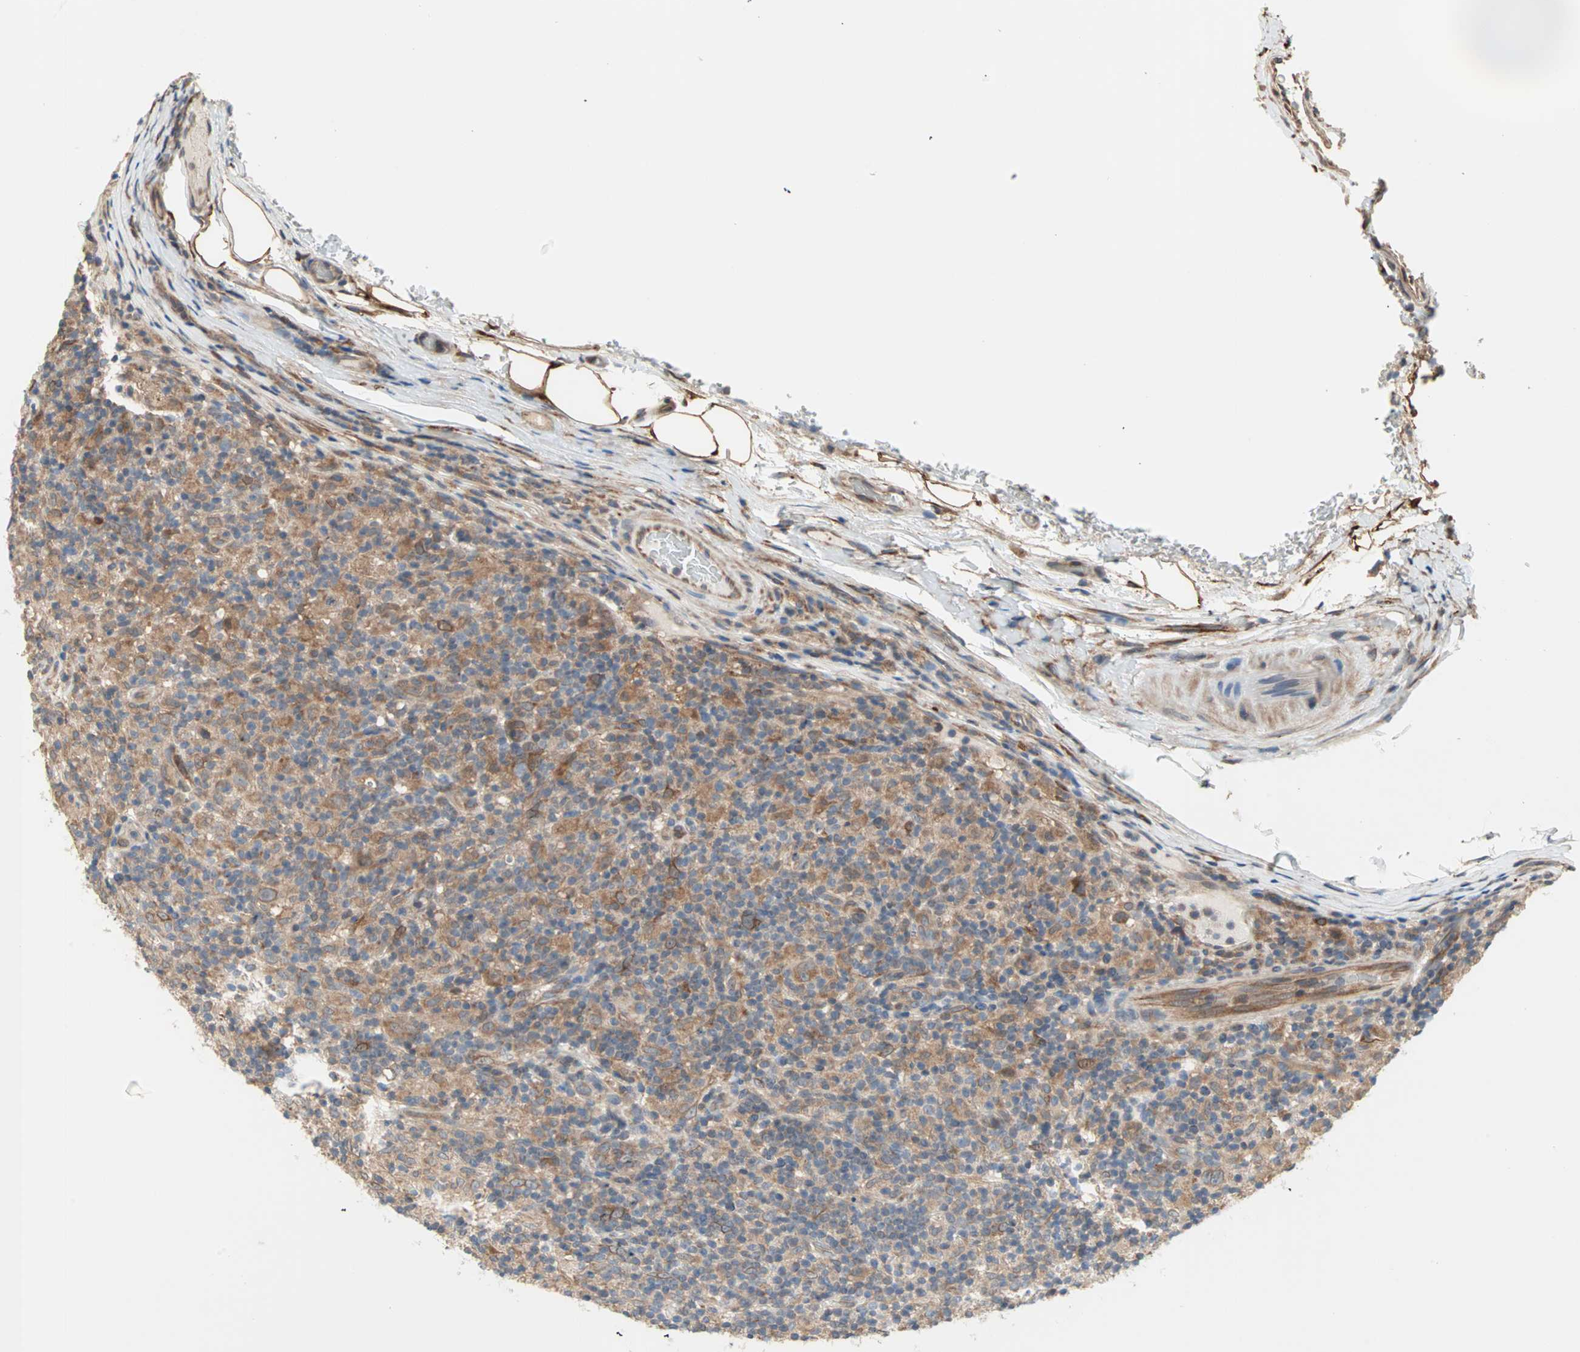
{"staining": {"intensity": "moderate", "quantity": ">75%", "location": "cytoplasmic/membranous"}, "tissue": "lymphoma", "cell_type": "Tumor cells", "image_type": "cancer", "snomed": [{"axis": "morphology", "description": "Hodgkin's disease, NOS"}, {"axis": "topography", "description": "Lymph node"}], "caption": "Immunohistochemical staining of human lymphoma displays moderate cytoplasmic/membranous protein expression in approximately >75% of tumor cells.", "gene": "SAR1A", "patient": {"sex": "male", "age": 70}}